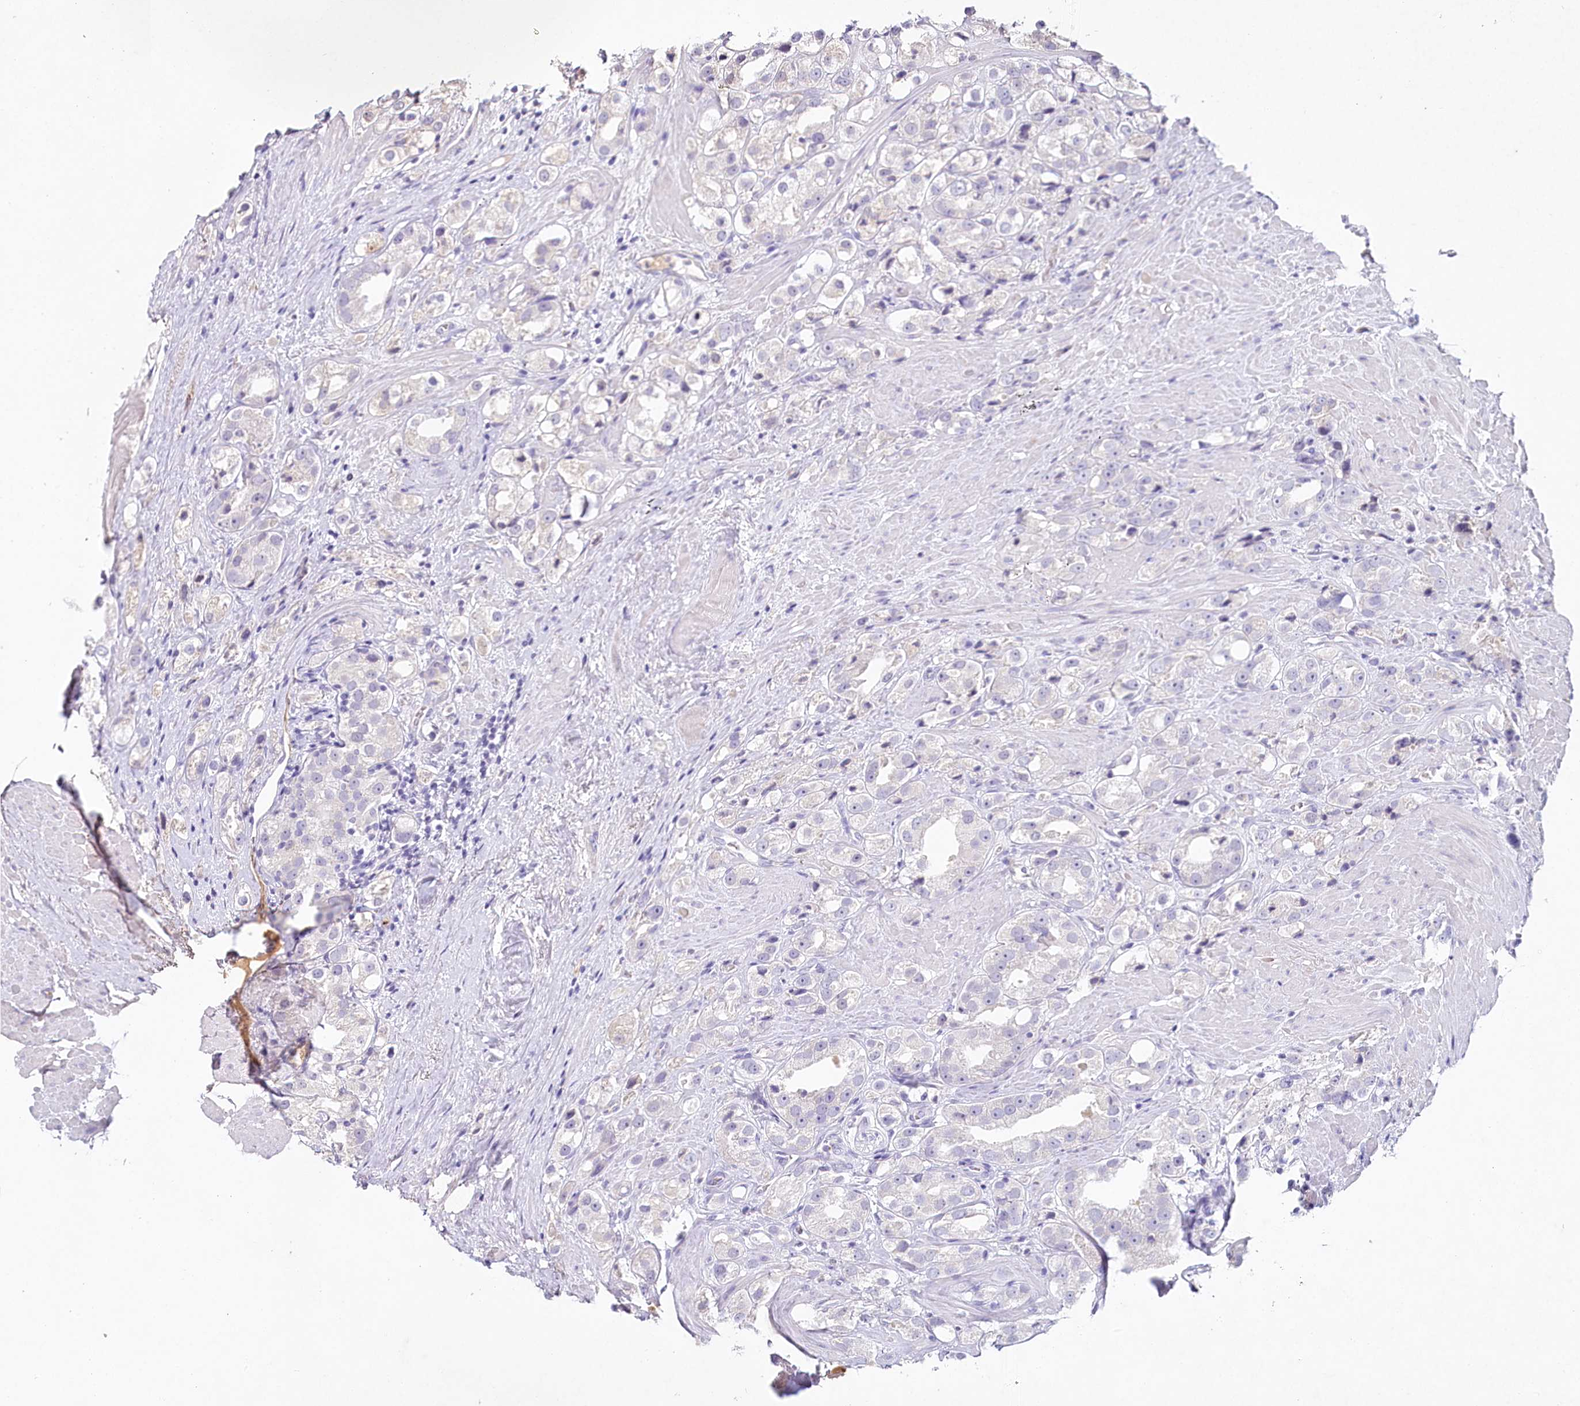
{"staining": {"intensity": "negative", "quantity": "none", "location": "none"}, "tissue": "prostate cancer", "cell_type": "Tumor cells", "image_type": "cancer", "snomed": [{"axis": "morphology", "description": "Adenocarcinoma, NOS"}, {"axis": "topography", "description": "Prostate"}], "caption": "High magnification brightfield microscopy of adenocarcinoma (prostate) stained with DAB (3,3'-diaminobenzidine) (brown) and counterstained with hematoxylin (blue): tumor cells show no significant staining.", "gene": "HPD", "patient": {"sex": "male", "age": 79}}